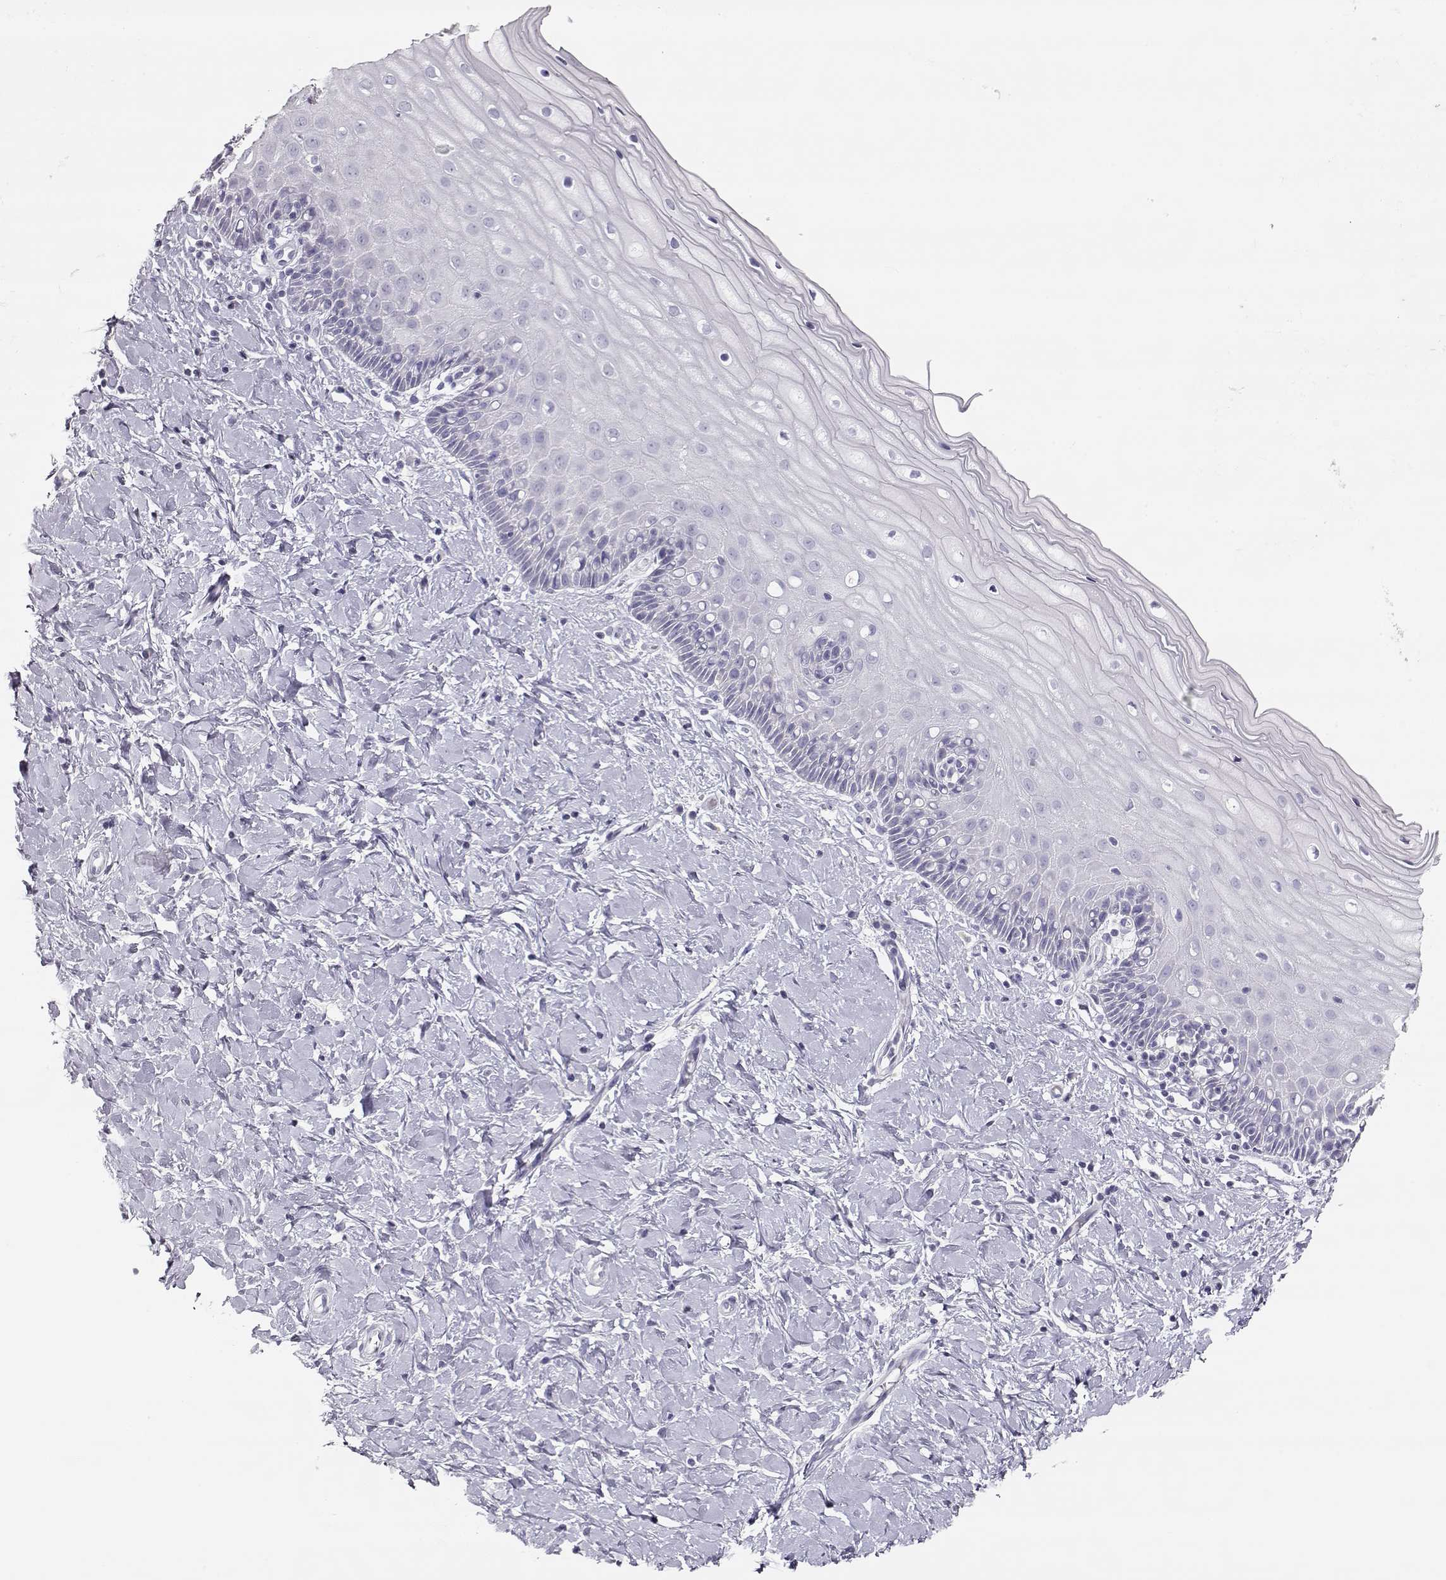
{"staining": {"intensity": "negative", "quantity": "none", "location": "none"}, "tissue": "cervix", "cell_type": "Squamous epithelial cells", "image_type": "normal", "snomed": [{"axis": "morphology", "description": "Normal tissue, NOS"}, {"axis": "topography", "description": "Cervix"}], "caption": "Squamous epithelial cells are negative for brown protein staining in benign cervix. (Stains: DAB (3,3'-diaminobenzidine) immunohistochemistry with hematoxylin counter stain, Microscopy: brightfield microscopy at high magnification).", "gene": "LEPR", "patient": {"sex": "female", "age": 37}}